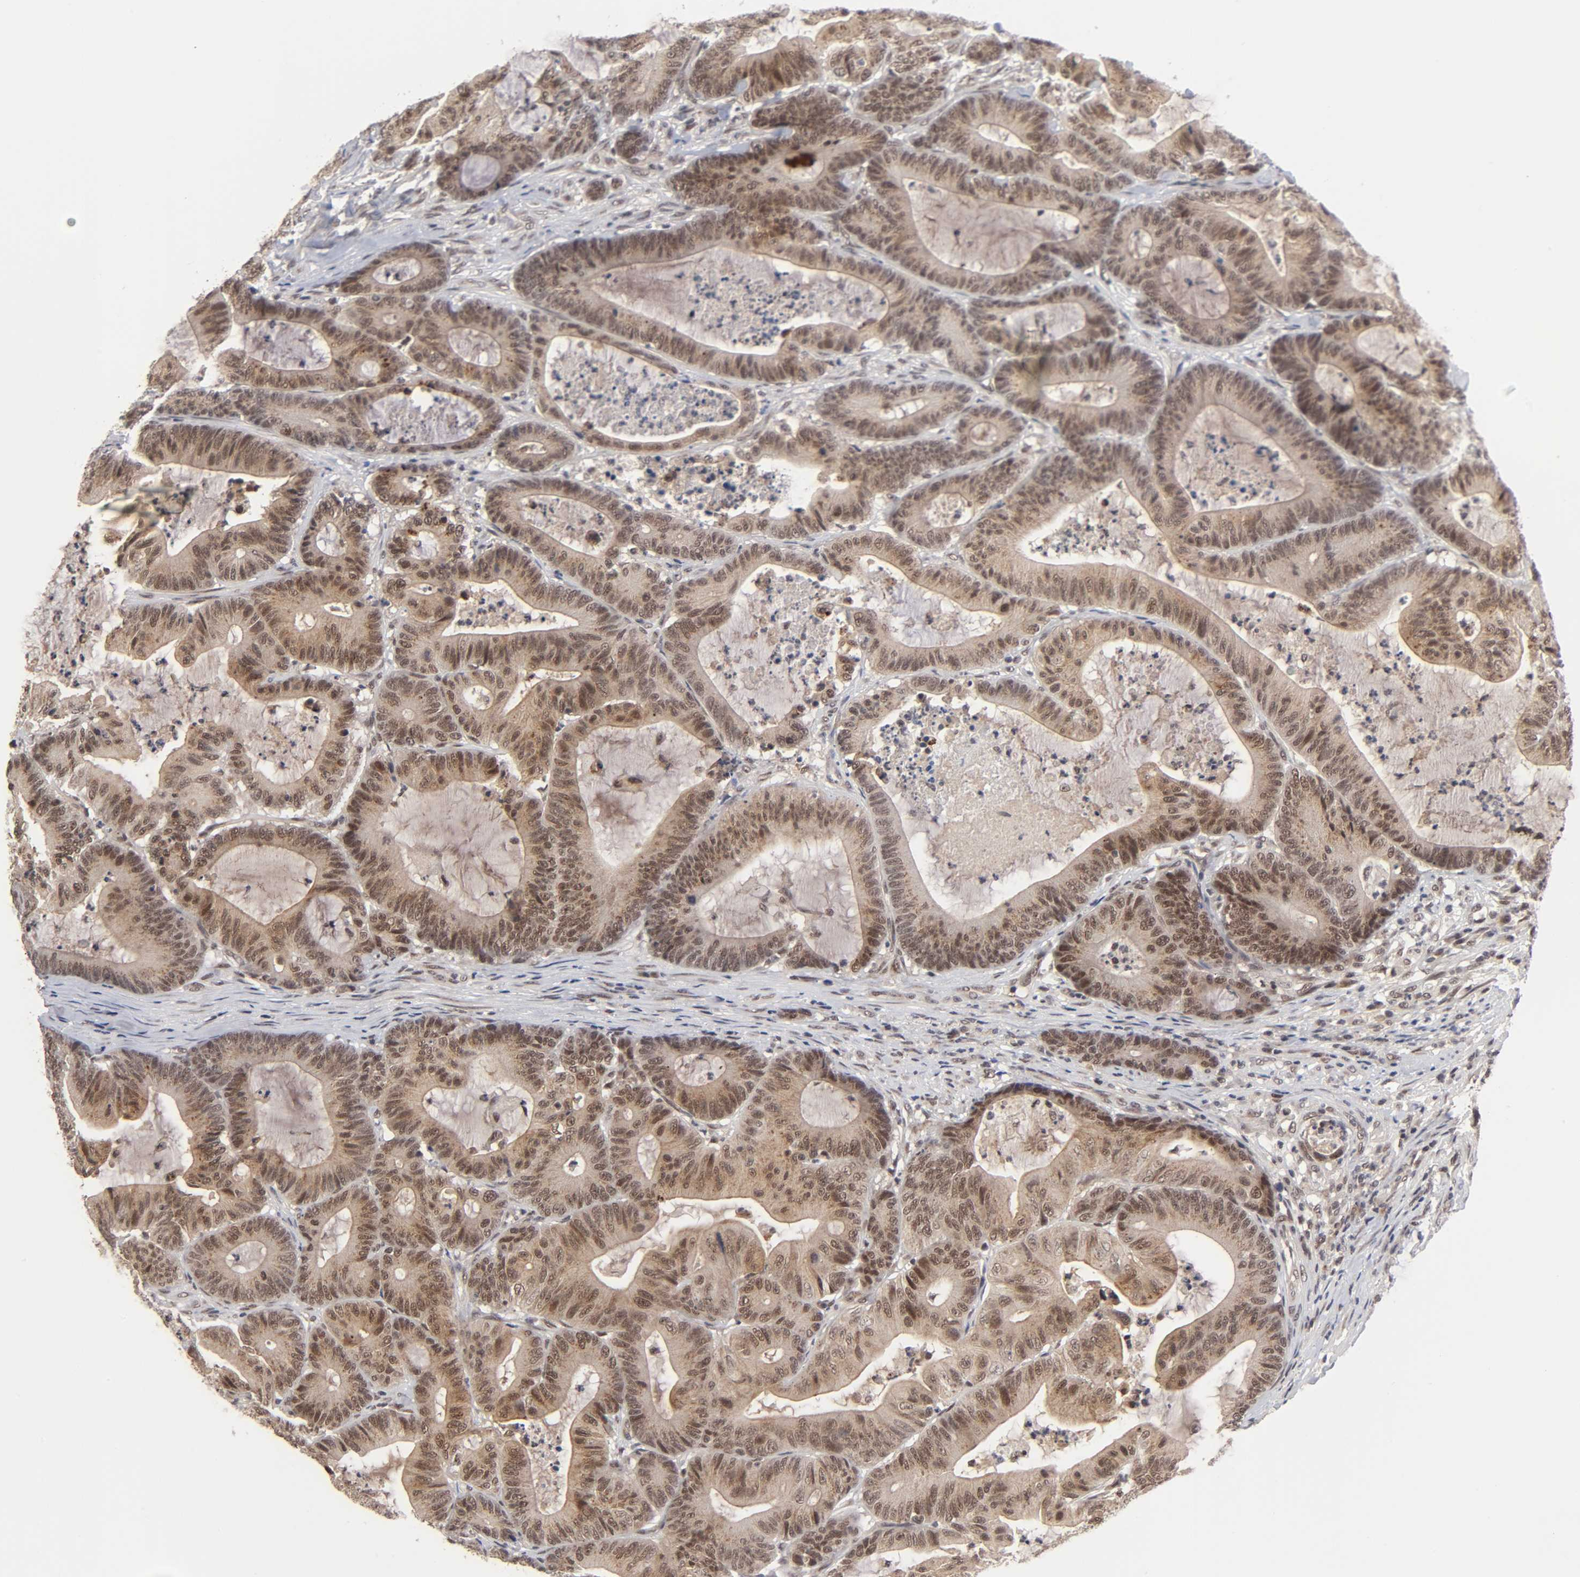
{"staining": {"intensity": "strong", "quantity": ">75%", "location": "cytoplasmic/membranous,nuclear"}, "tissue": "colorectal cancer", "cell_type": "Tumor cells", "image_type": "cancer", "snomed": [{"axis": "morphology", "description": "Adenocarcinoma, NOS"}, {"axis": "topography", "description": "Colon"}], "caption": "This is an image of immunohistochemistry (IHC) staining of colorectal cancer (adenocarcinoma), which shows strong positivity in the cytoplasmic/membranous and nuclear of tumor cells.", "gene": "EP300", "patient": {"sex": "female", "age": 84}}